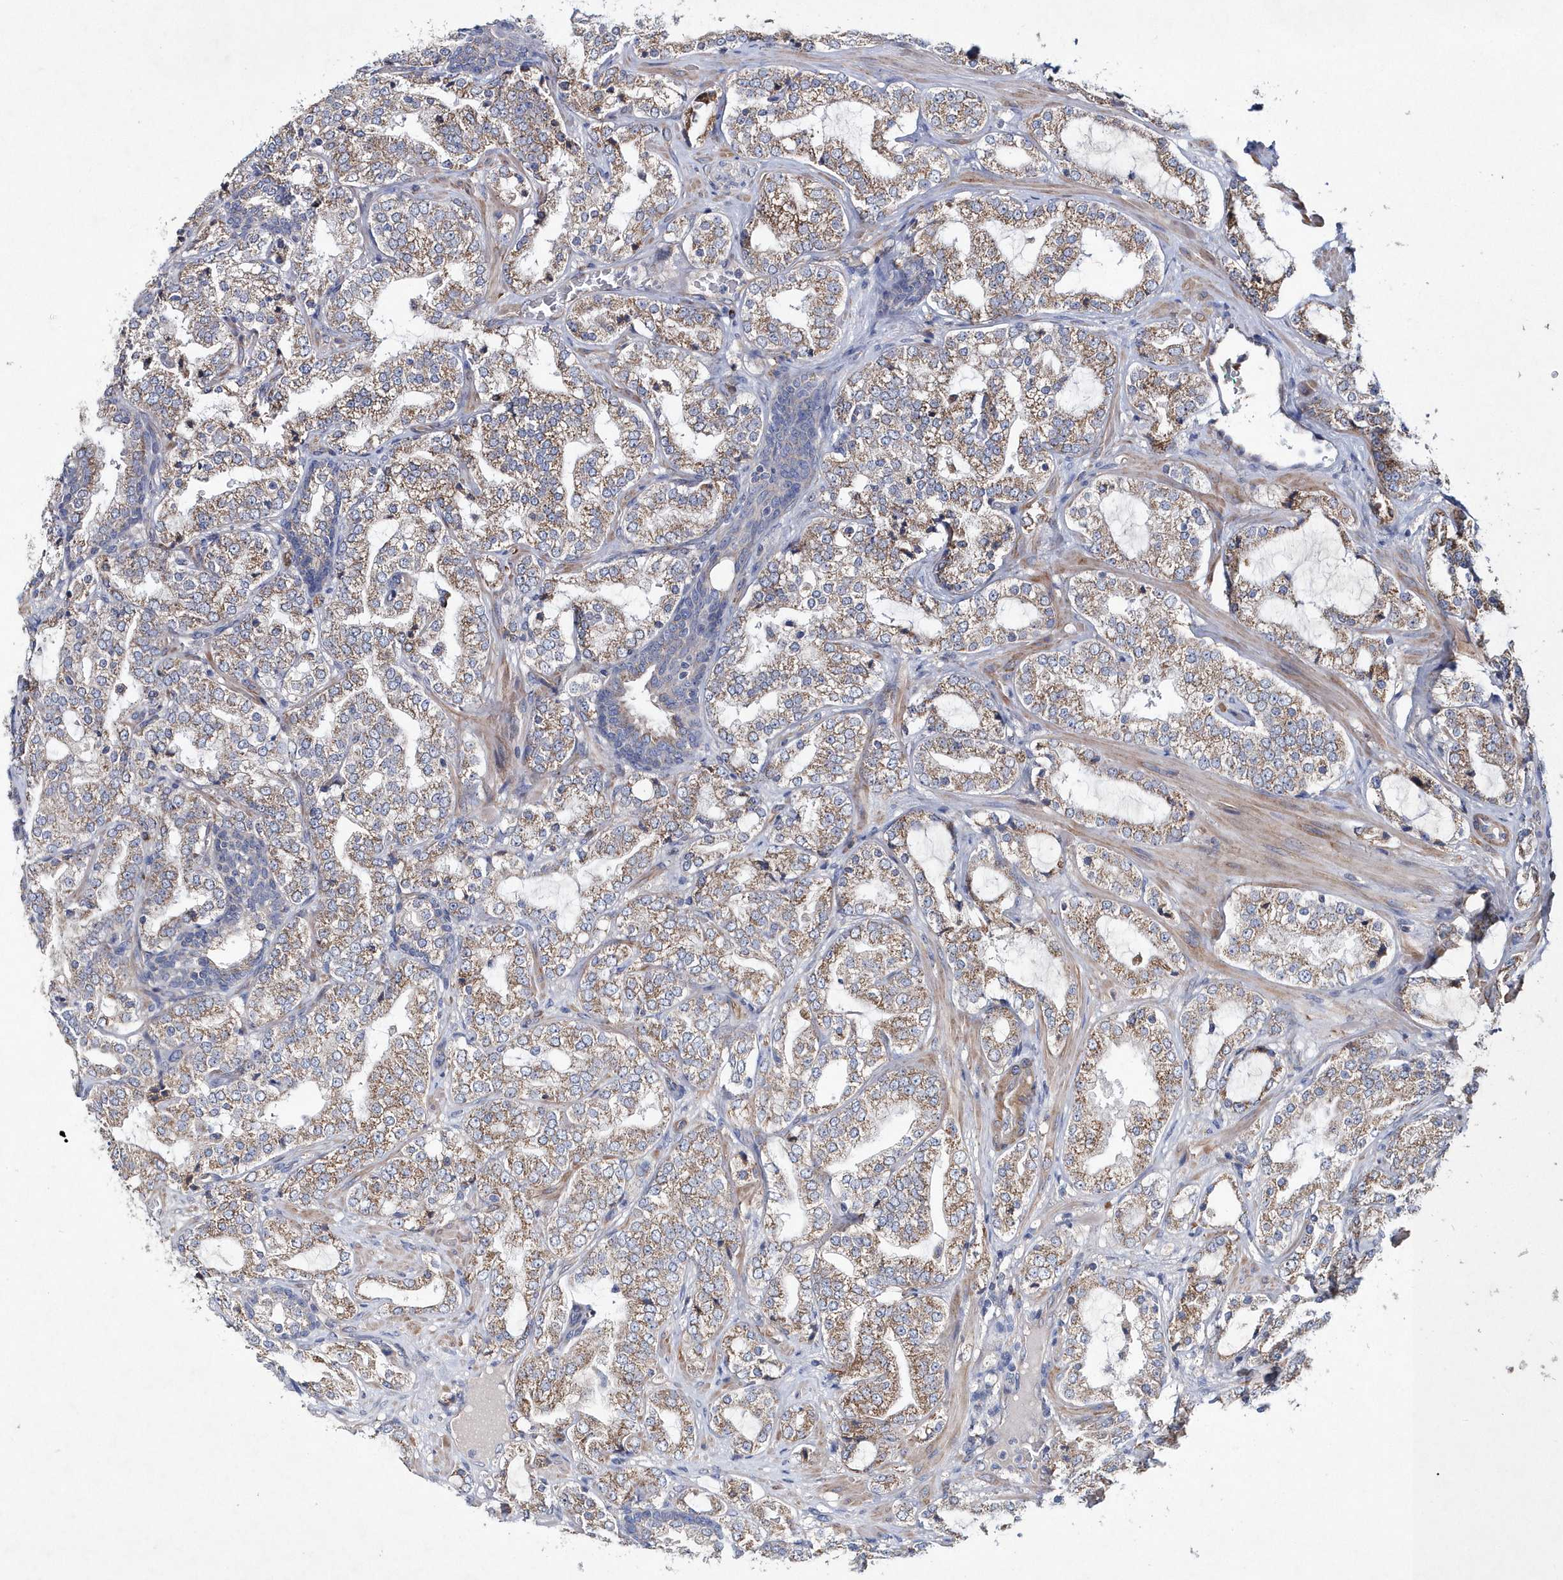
{"staining": {"intensity": "moderate", "quantity": ">75%", "location": "cytoplasmic/membranous"}, "tissue": "prostate cancer", "cell_type": "Tumor cells", "image_type": "cancer", "snomed": [{"axis": "morphology", "description": "Adenocarcinoma, High grade"}, {"axis": "topography", "description": "Prostate"}], "caption": "Prostate cancer stained with immunohistochemistry (IHC) demonstrates moderate cytoplasmic/membranous positivity in approximately >75% of tumor cells. (Stains: DAB (3,3'-diaminobenzidine) in brown, nuclei in blue, Microscopy: brightfield microscopy at high magnification).", "gene": "METTL8", "patient": {"sex": "male", "age": 64}}